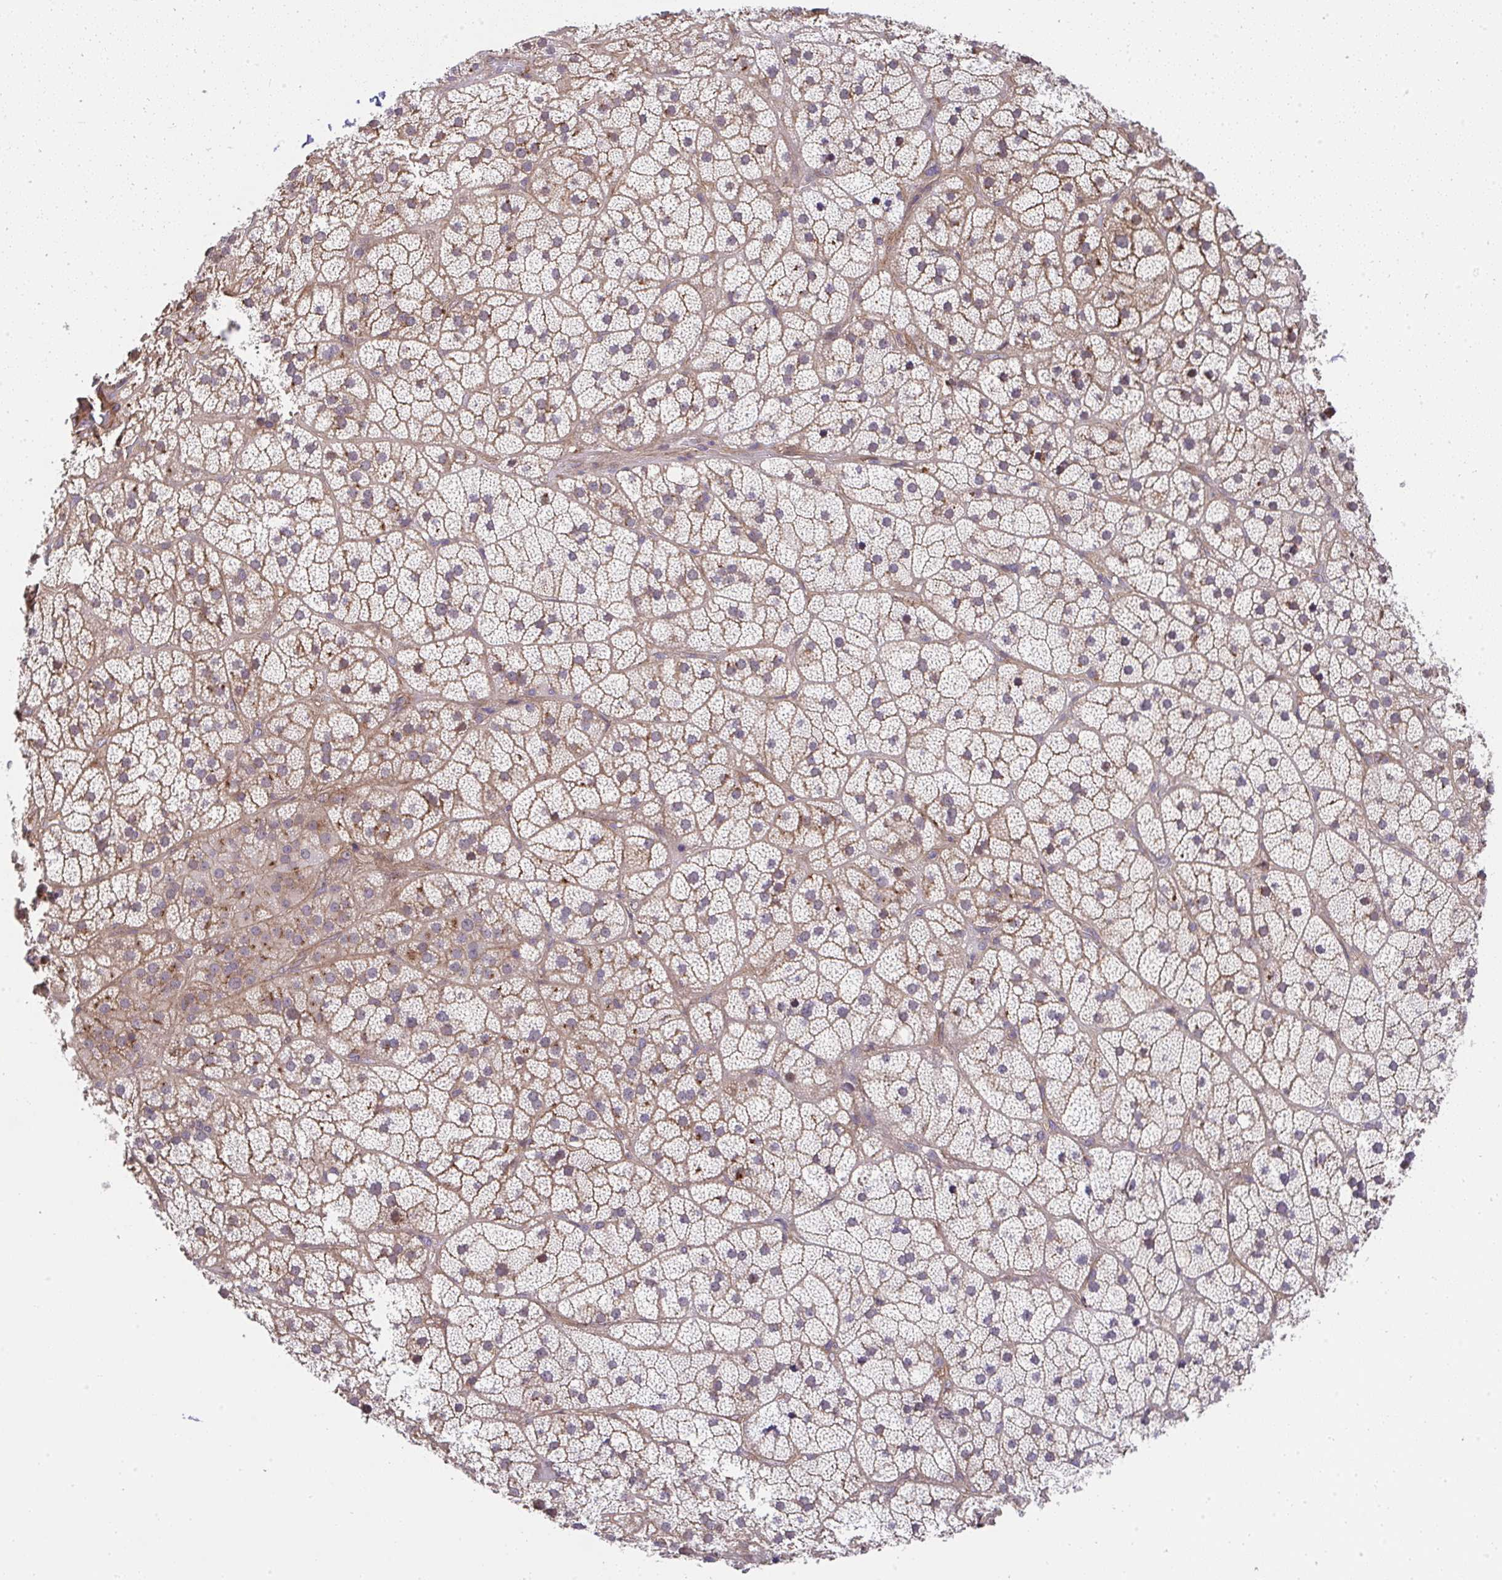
{"staining": {"intensity": "moderate", "quantity": "25%-75%", "location": "cytoplasmic/membranous,nuclear"}, "tissue": "adrenal gland", "cell_type": "Glandular cells", "image_type": "normal", "snomed": [{"axis": "morphology", "description": "Normal tissue, NOS"}, {"axis": "topography", "description": "Adrenal gland"}], "caption": "IHC staining of unremarkable adrenal gland, which demonstrates medium levels of moderate cytoplasmic/membranous,nuclear positivity in approximately 25%-75% of glandular cells indicating moderate cytoplasmic/membranous,nuclear protein staining. The staining was performed using DAB (brown) for protein detection and nuclei were counterstained in hematoxylin (blue).", "gene": "ZNF696", "patient": {"sex": "male", "age": 57}}